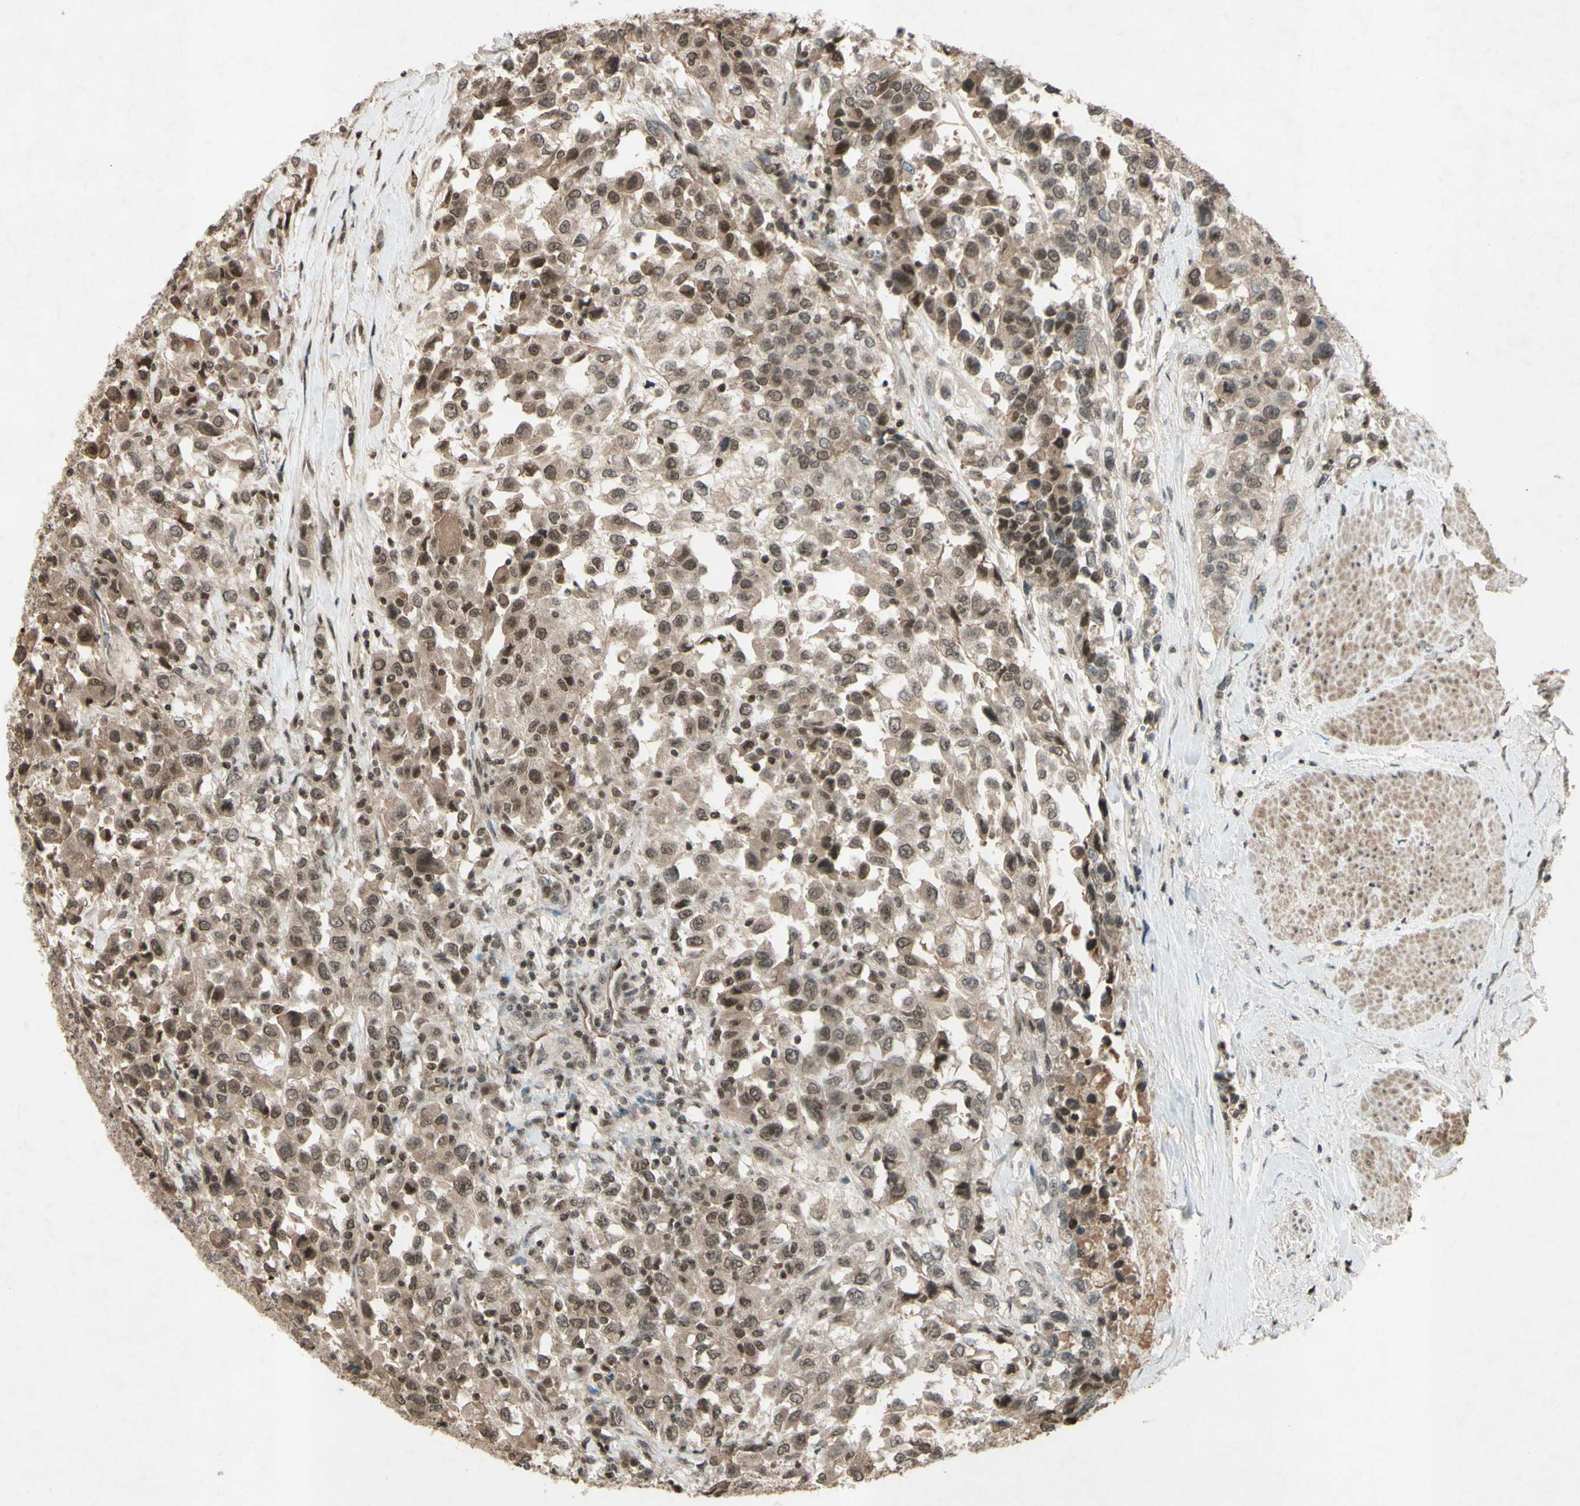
{"staining": {"intensity": "weak", "quantity": ">75%", "location": "nuclear"}, "tissue": "urothelial cancer", "cell_type": "Tumor cells", "image_type": "cancer", "snomed": [{"axis": "morphology", "description": "Urothelial carcinoma, High grade"}, {"axis": "topography", "description": "Urinary bladder"}], "caption": "About >75% of tumor cells in urothelial carcinoma (high-grade) exhibit weak nuclear protein positivity as visualized by brown immunohistochemical staining.", "gene": "SNW1", "patient": {"sex": "female", "age": 80}}